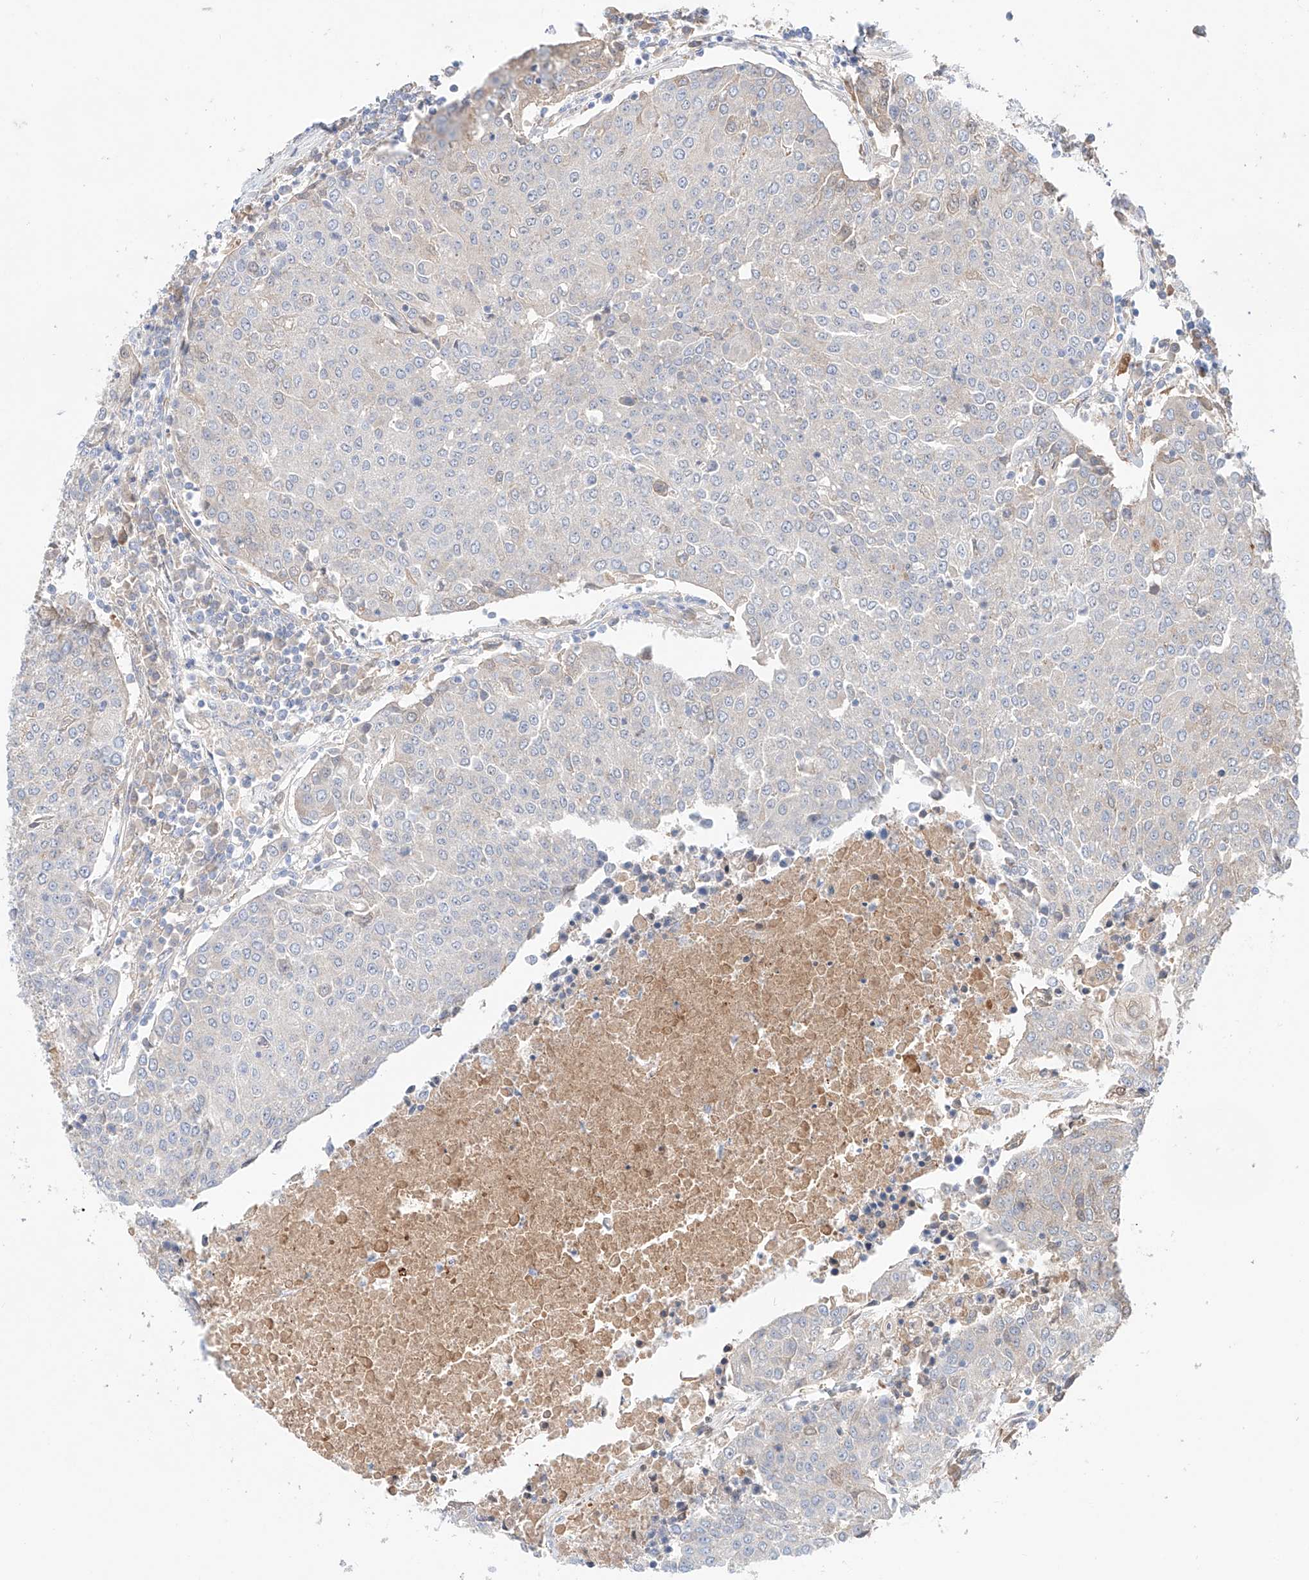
{"staining": {"intensity": "negative", "quantity": "none", "location": "none"}, "tissue": "urothelial cancer", "cell_type": "Tumor cells", "image_type": "cancer", "snomed": [{"axis": "morphology", "description": "Urothelial carcinoma, High grade"}, {"axis": "topography", "description": "Urinary bladder"}], "caption": "Immunohistochemistry (IHC) of urothelial carcinoma (high-grade) shows no staining in tumor cells.", "gene": "PGGT1B", "patient": {"sex": "female", "age": 85}}